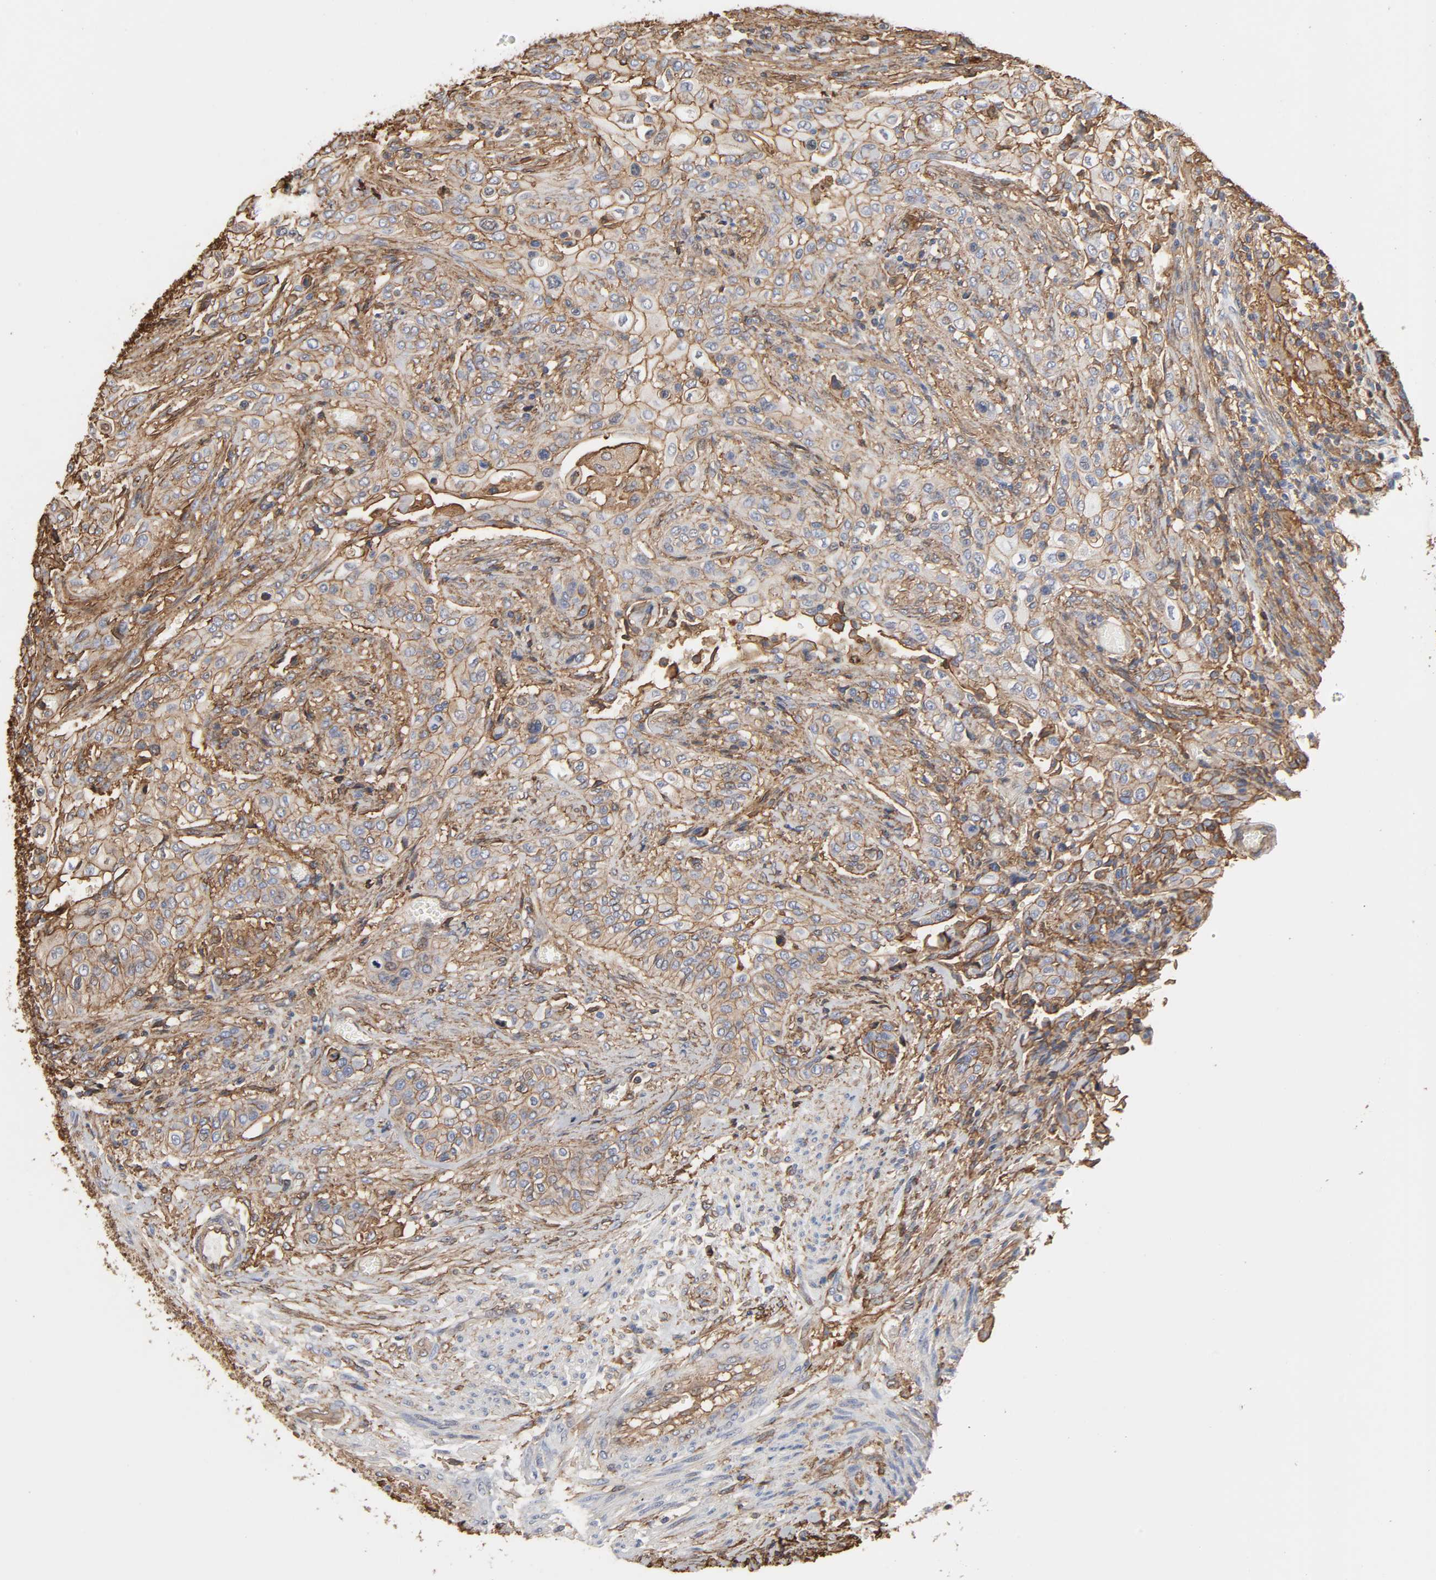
{"staining": {"intensity": "moderate", "quantity": ">75%", "location": "cytoplasmic/membranous"}, "tissue": "urothelial cancer", "cell_type": "Tumor cells", "image_type": "cancer", "snomed": [{"axis": "morphology", "description": "Urothelial carcinoma, High grade"}, {"axis": "topography", "description": "Urinary bladder"}], "caption": "Protein expression analysis of human urothelial carcinoma (high-grade) reveals moderate cytoplasmic/membranous expression in about >75% of tumor cells.", "gene": "ANXA2", "patient": {"sex": "male", "age": 74}}